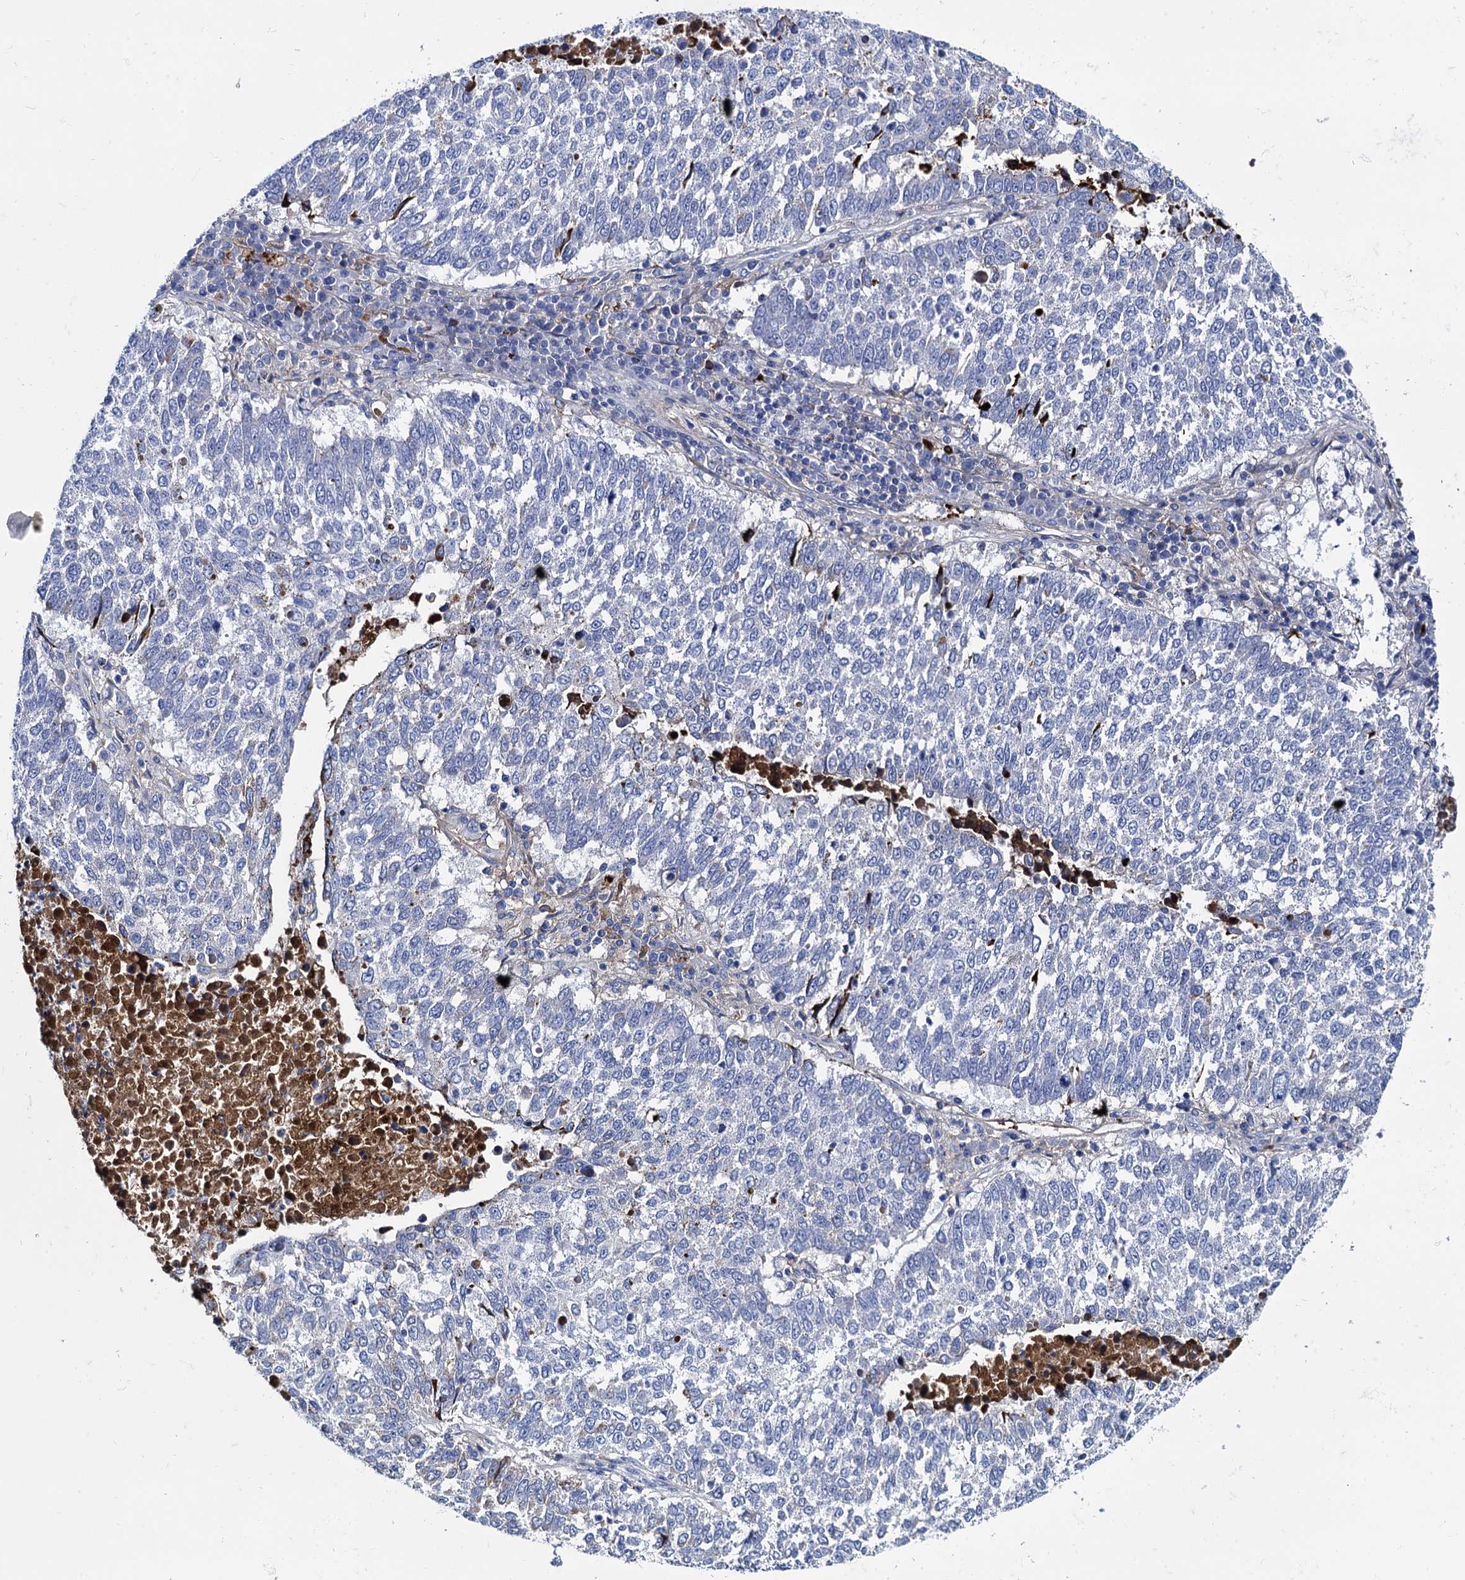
{"staining": {"intensity": "negative", "quantity": "none", "location": "none"}, "tissue": "lung cancer", "cell_type": "Tumor cells", "image_type": "cancer", "snomed": [{"axis": "morphology", "description": "Squamous cell carcinoma, NOS"}, {"axis": "topography", "description": "Lung"}], "caption": "IHC image of human lung cancer stained for a protein (brown), which reveals no expression in tumor cells.", "gene": "APOD", "patient": {"sex": "male", "age": 73}}